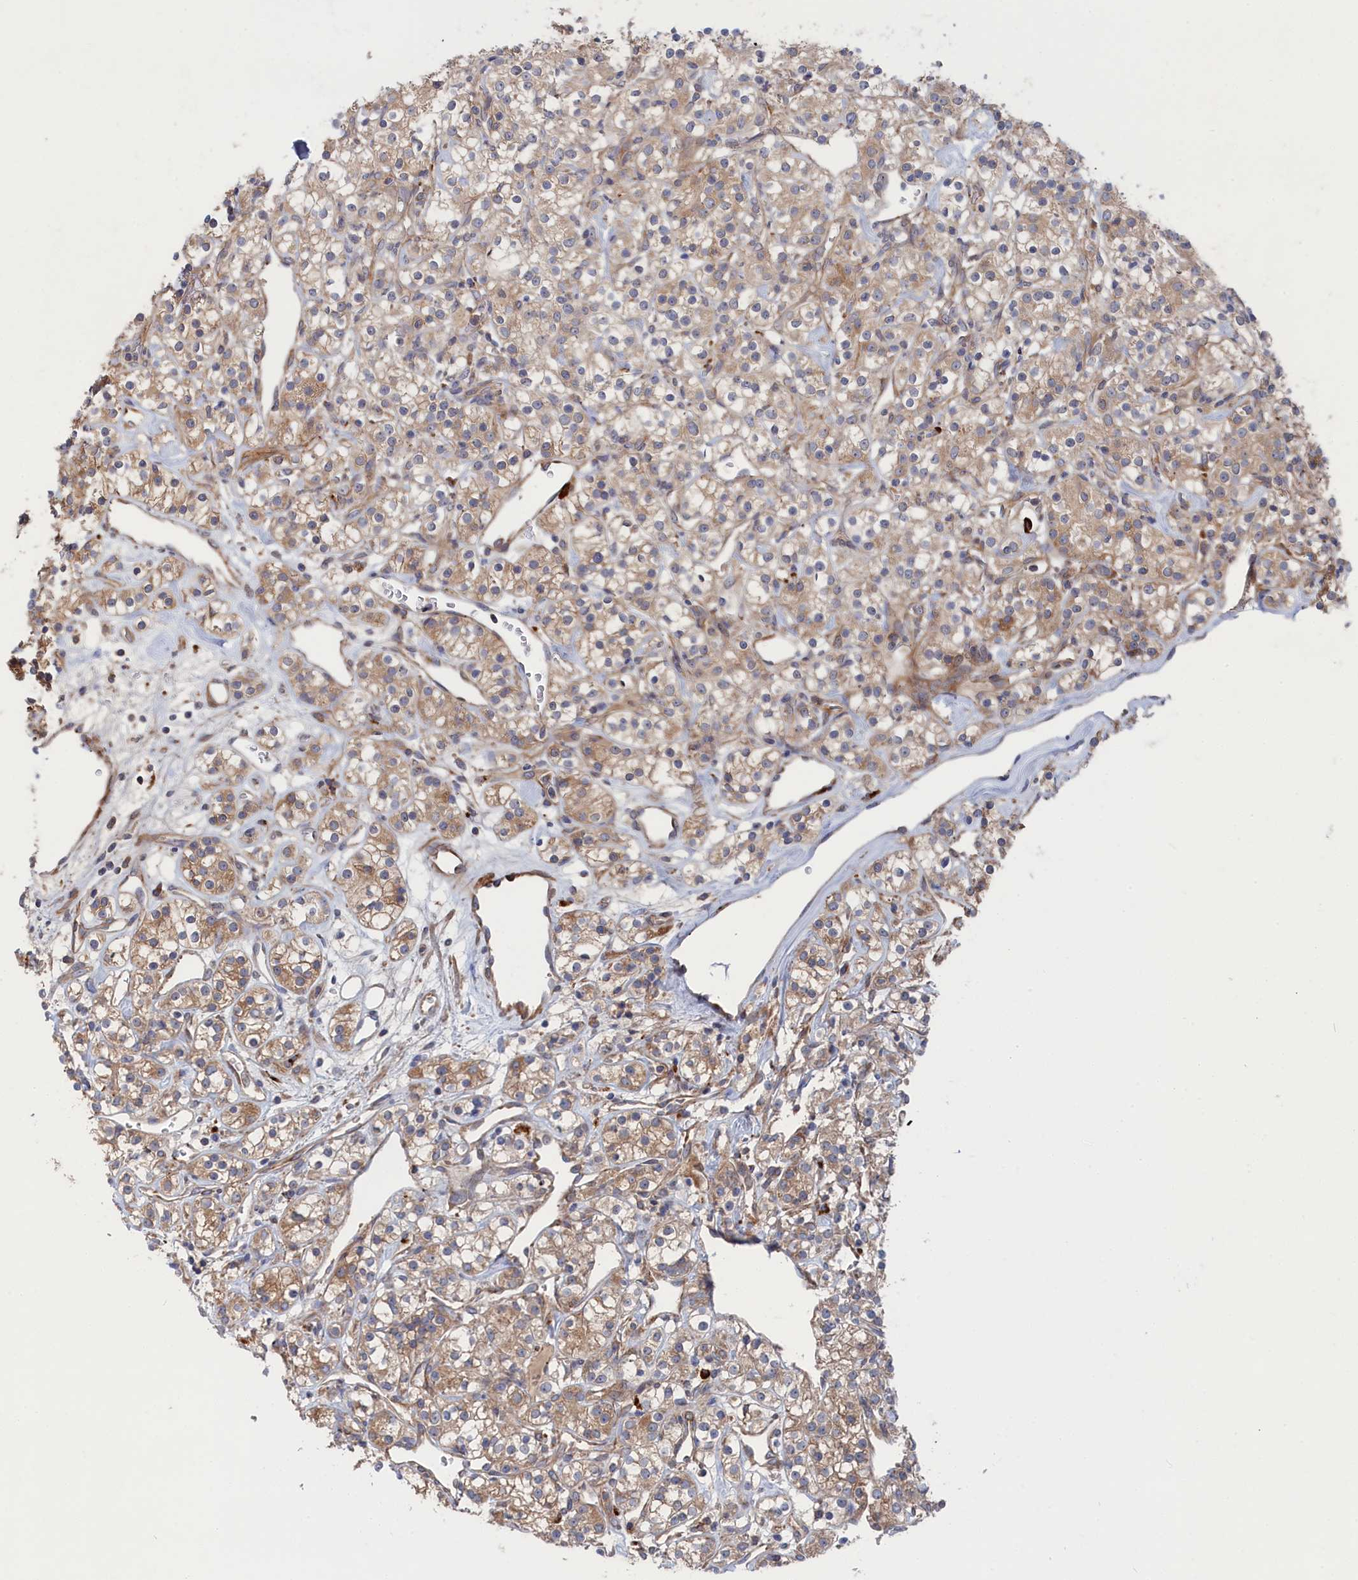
{"staining": {"intensity": "moderate", "quantity": ">75%", "location": "cytoplasmic/membranous"}, "tissue": "renal cancer", "cell_type": "Tumor cells", "image_type": "cancer", "snomed": [{"axis": "morphology", "description": "Adenocarcinoma, NOS"}, {"axis": "topography", "description": "Kidney"}], "caption": "Protein staining of adenocarcinoma (renal) tissue displays moderate cytoplasmic/membranous positivity in about >75% of tumor cells.", "gene": "FILIP1L", "patient": {"sex": "male", "age": 77}}